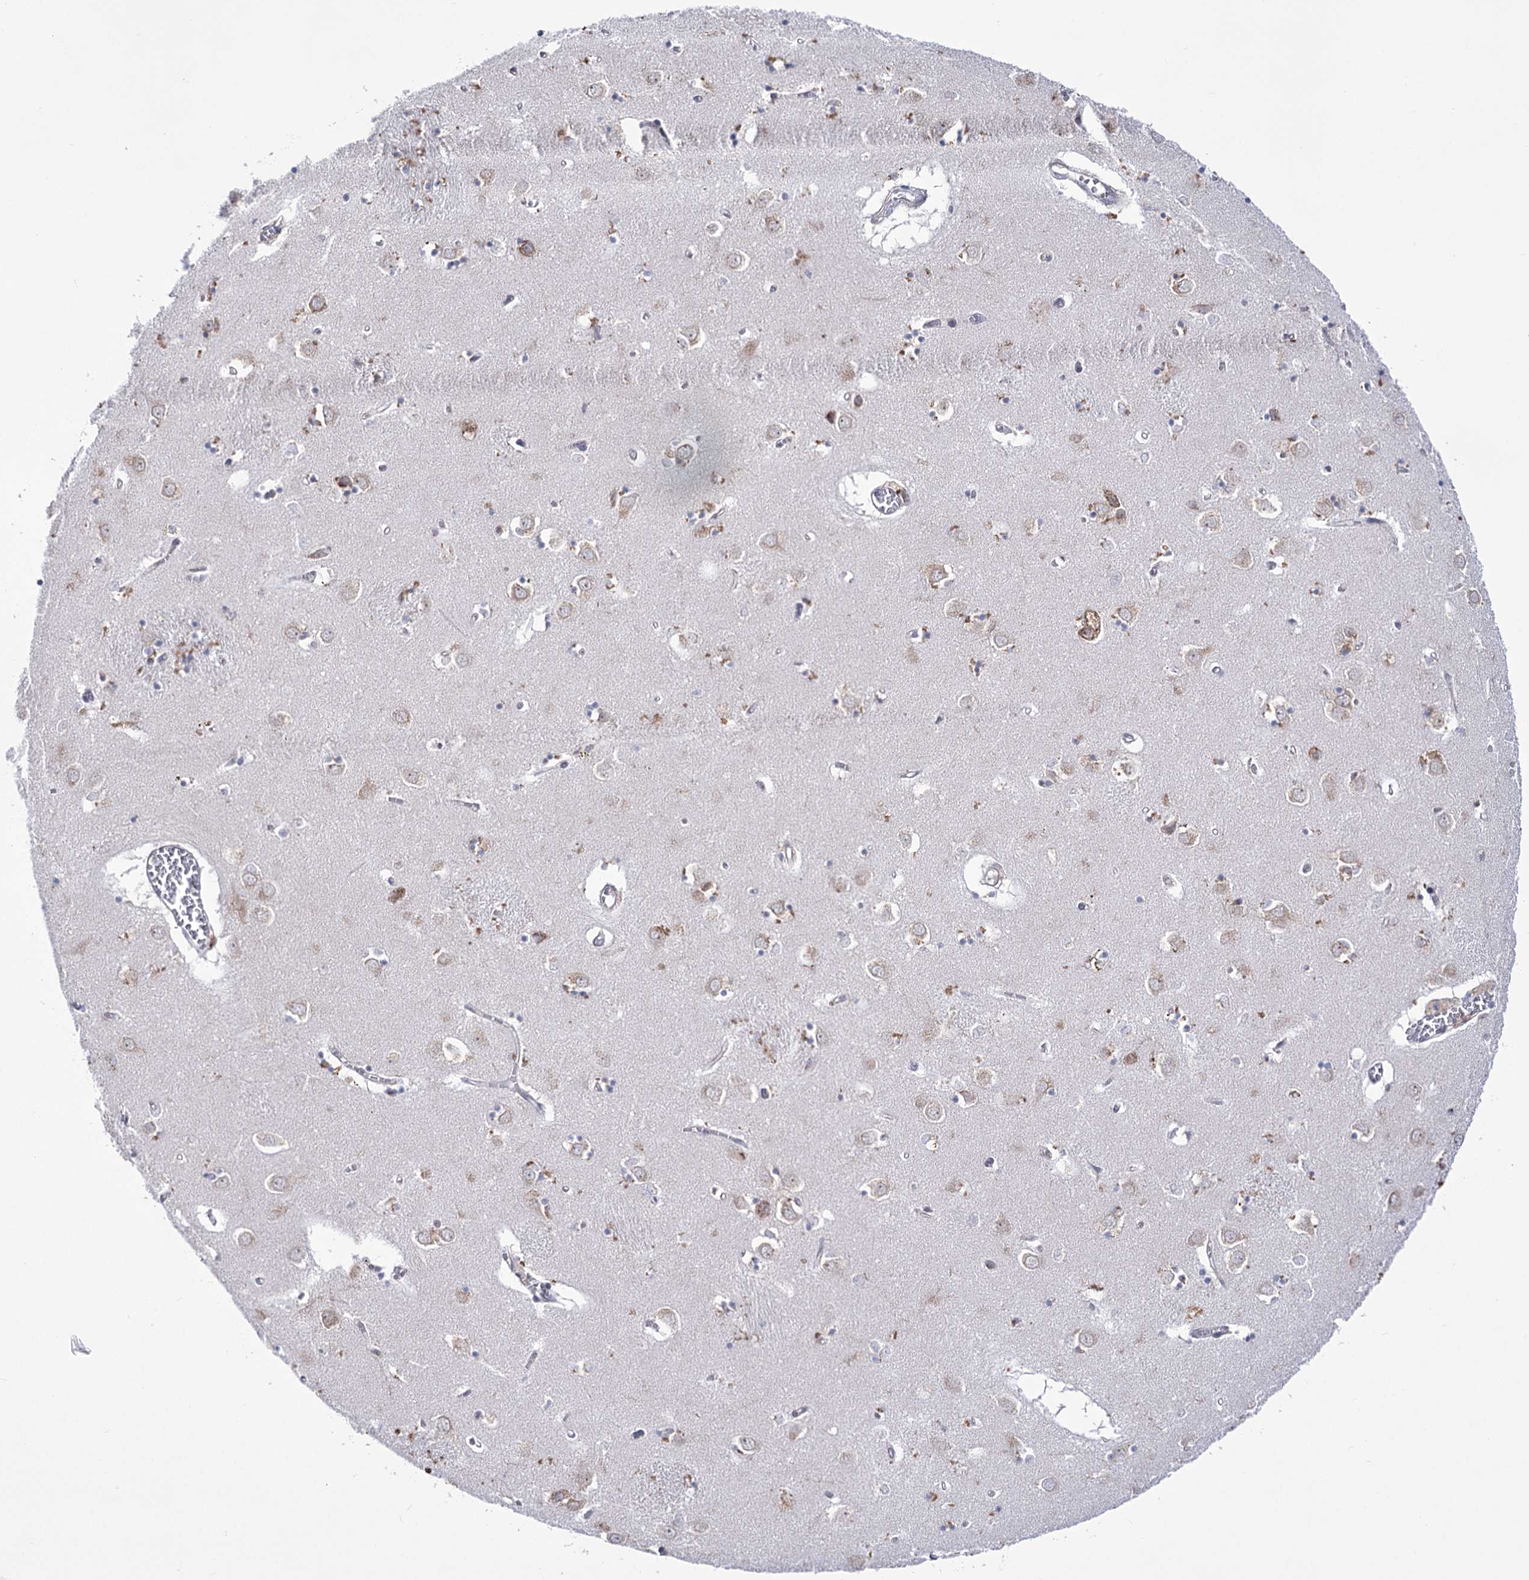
{"staining": {"intensity": "weak", "quantity": "<25%", "location": "cytoplasmic/membranous"}, "tissue": "caudate", "cell_type": "Glial cells", "image_type": "normal", "snomed": [{"axis": "morphology", "description": "Normal tissue, NOS"}, {"axis": "topography", "description": "Lateral ventricle wall"}], "caption": "High power microscopy histopathology image of an immunohistochemistry photomicrograph of benign caudate, revealing no significant positivity in glial cells.", "gene": "ZNF622", "patient": {"sex": "male", "age": 70}}